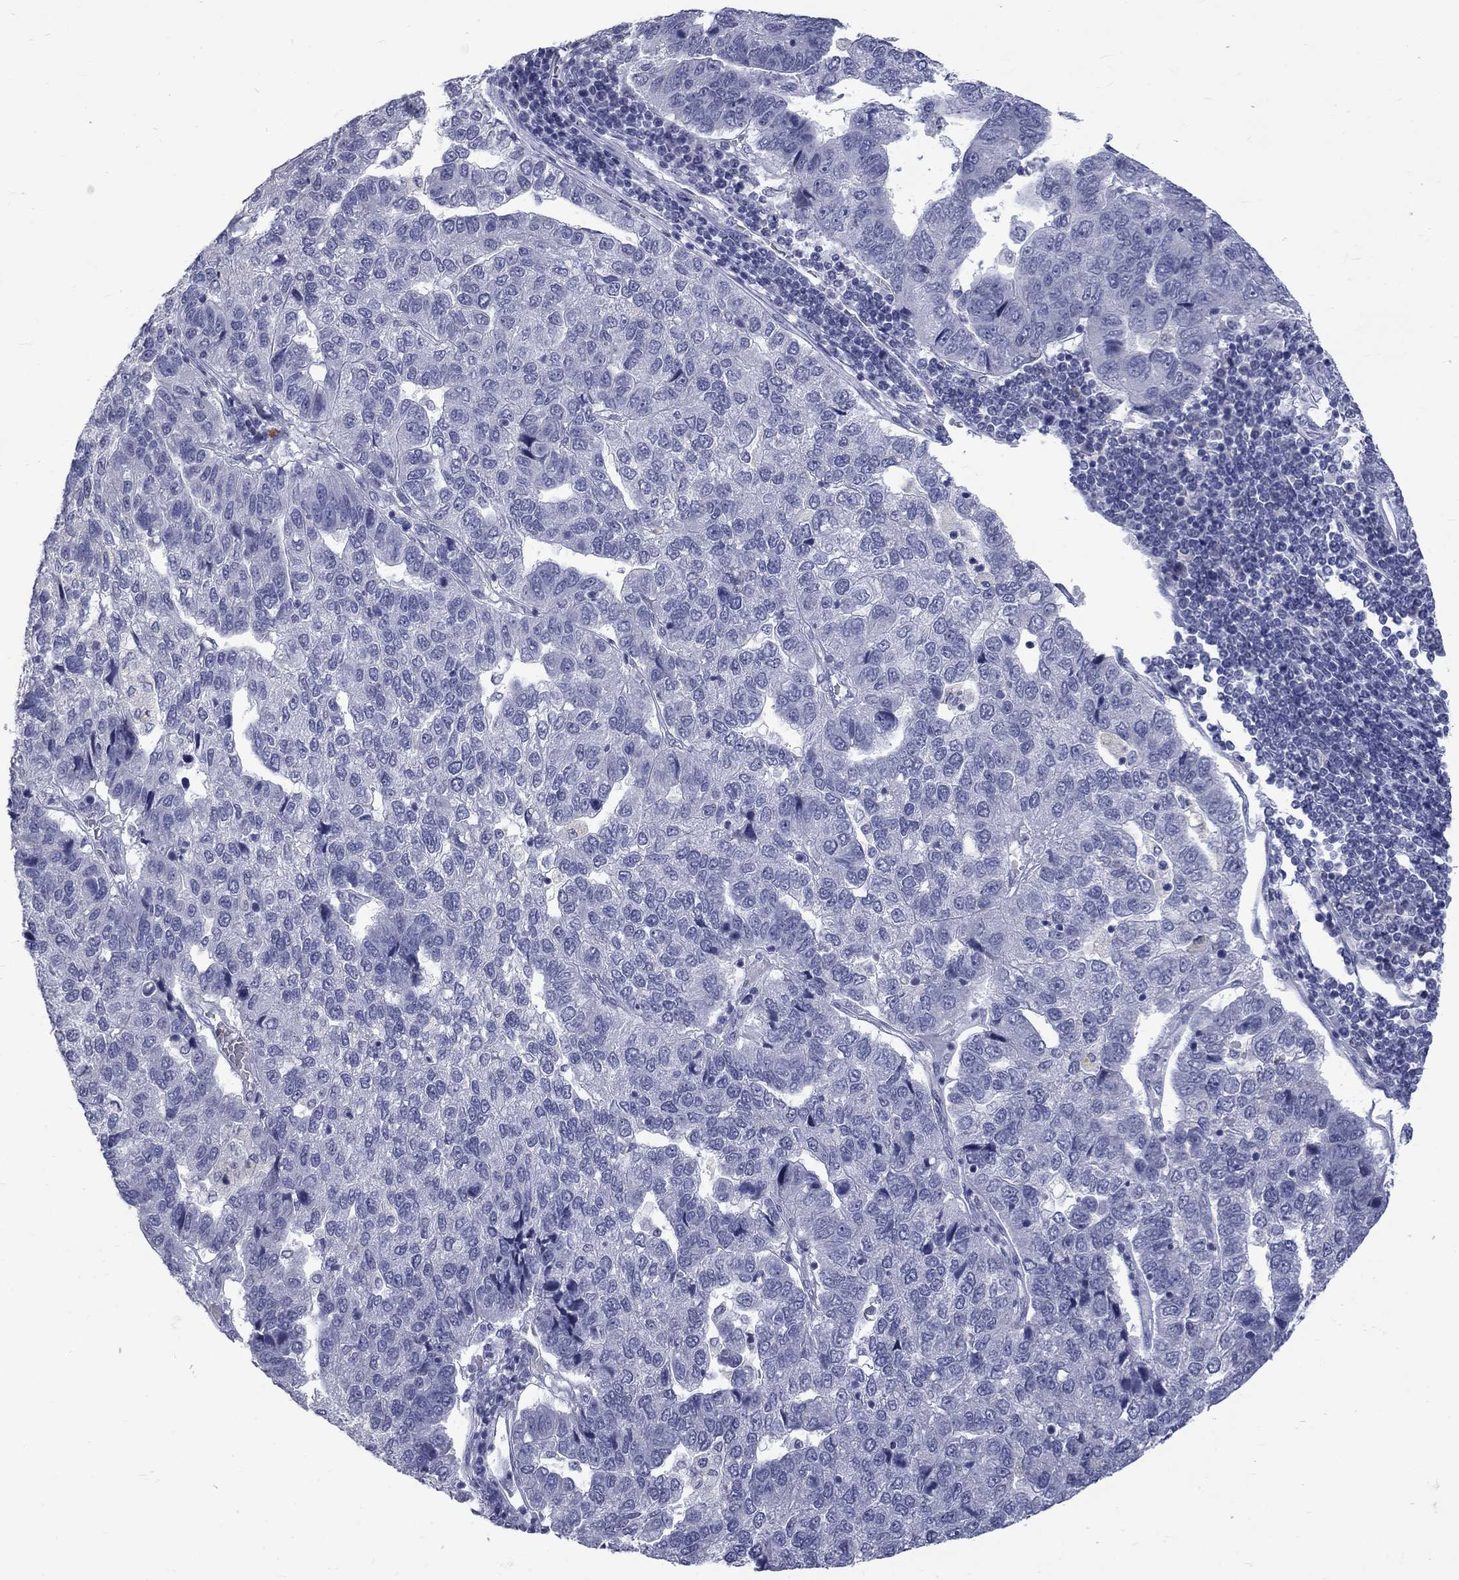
{"staining": {"intensity": "negative", "quantity": "none", "location": "none"}, "tissue": "pancreatic cancer", "cell_type": "Tumor cells", "image_type": "cancer", "snomed": [{"axis": "morphology", "description": "Adenocarcinoma, NOS"}, {"axis": "topography", "description": "Pancreas"}], "caption": "This is an IHC photomicrograph of human adenocarcinoma (pancreatic). There is no staining in tumor cells.", "gene": "CTNND2", "patient": {"sex": "female", "age": 61}}